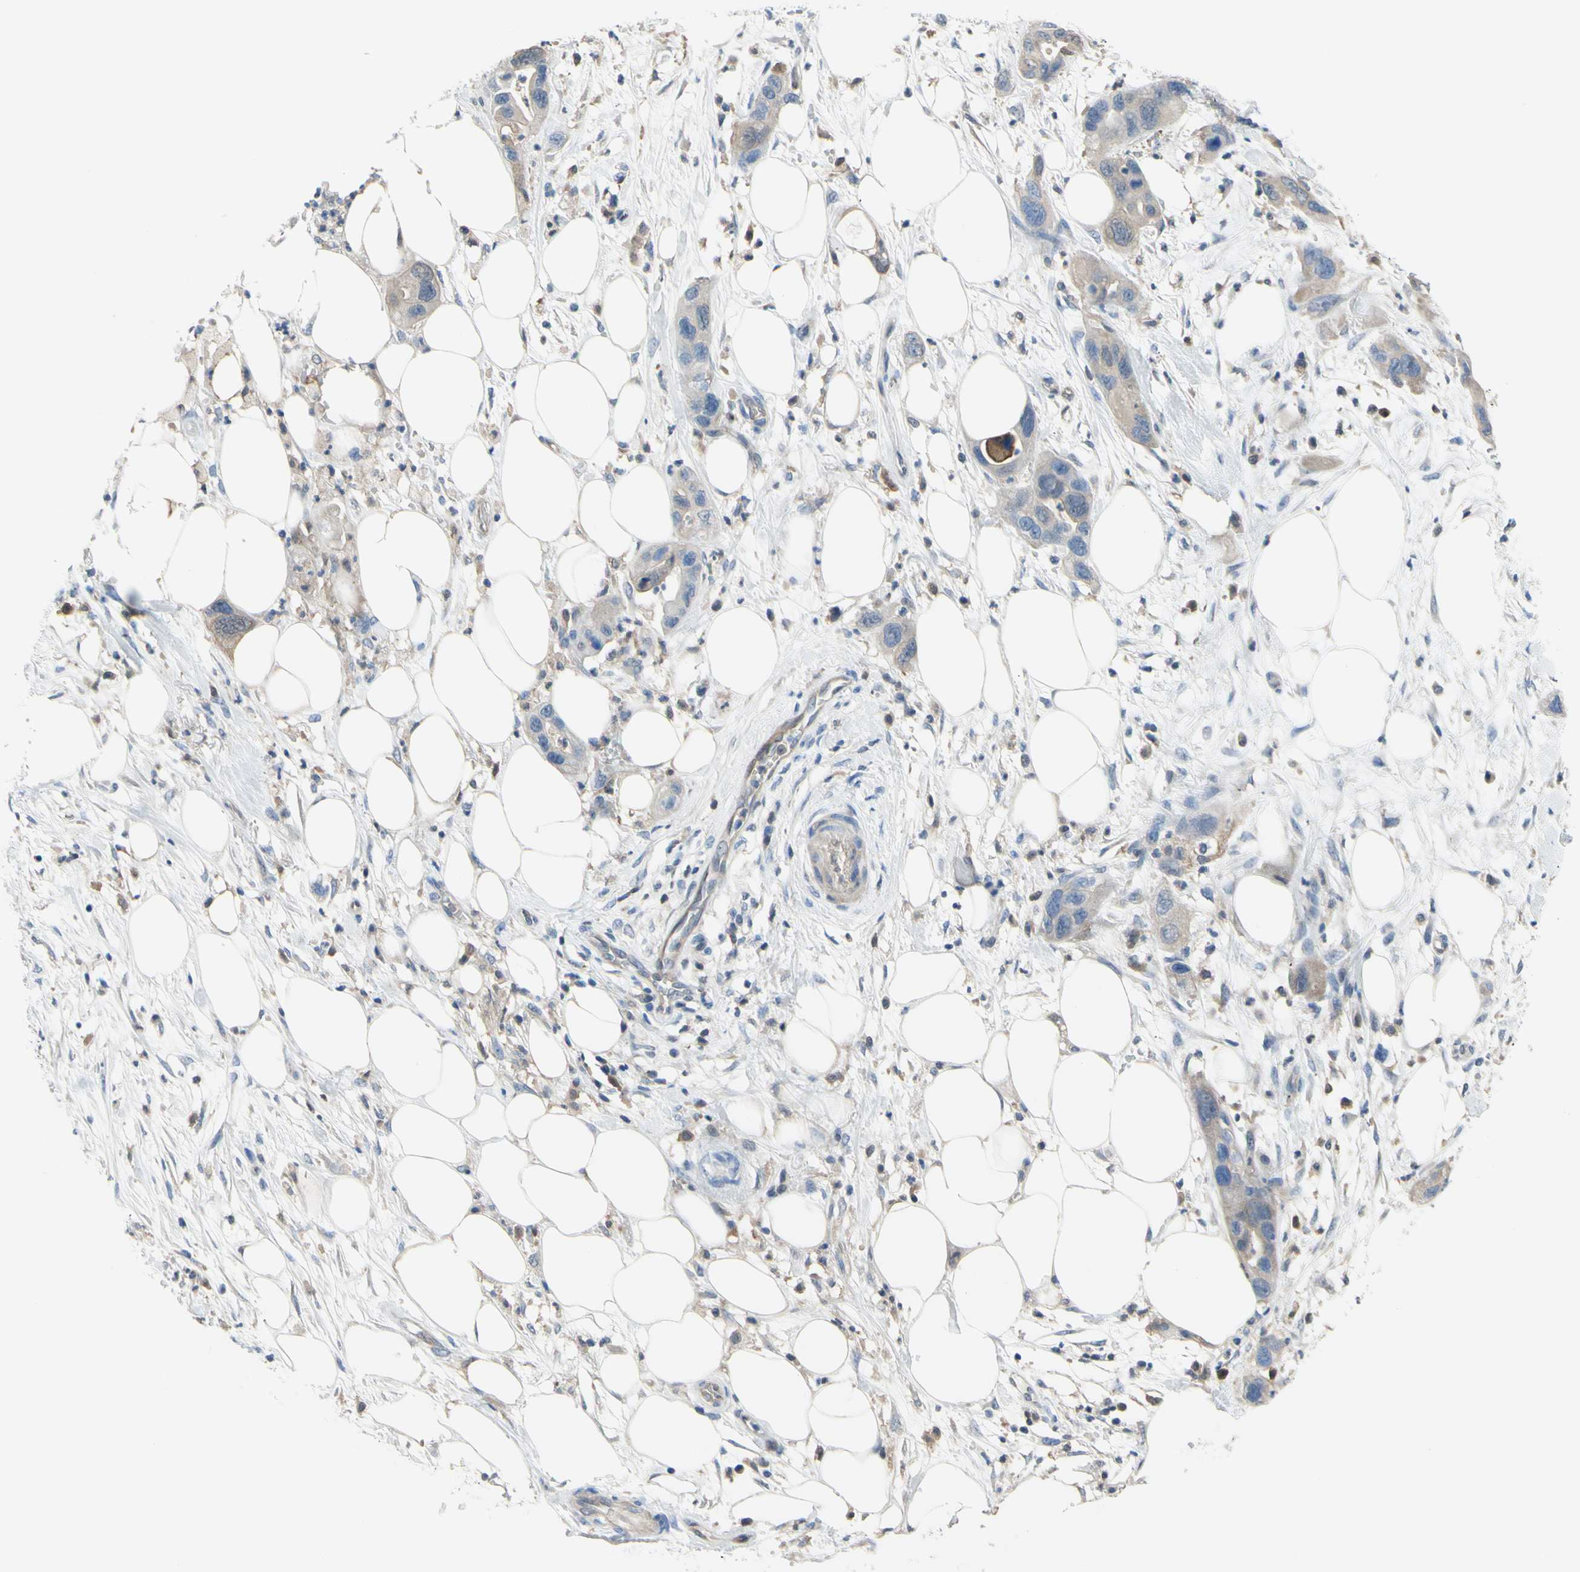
{"staining": {"intensity": "weak", "quantity": "<25%", "location": "cytoplasmic/membranous"}, "tissue": "pancreatic cancer", "cell_type": "Tumor cells", "image_type": "cancer", "snomed": [{"axis": "morphology", "description": "Adenocarcinoma, NOS"}, {"axis": "topography", "description": "Pancreas"}], "caption": "Adenocarcinoma (pancreatic) stained for a protein using IHC displays no positivity tumor cells.", "gene": "UPK3B", "patient": {"sex": "female", "age": 71}}